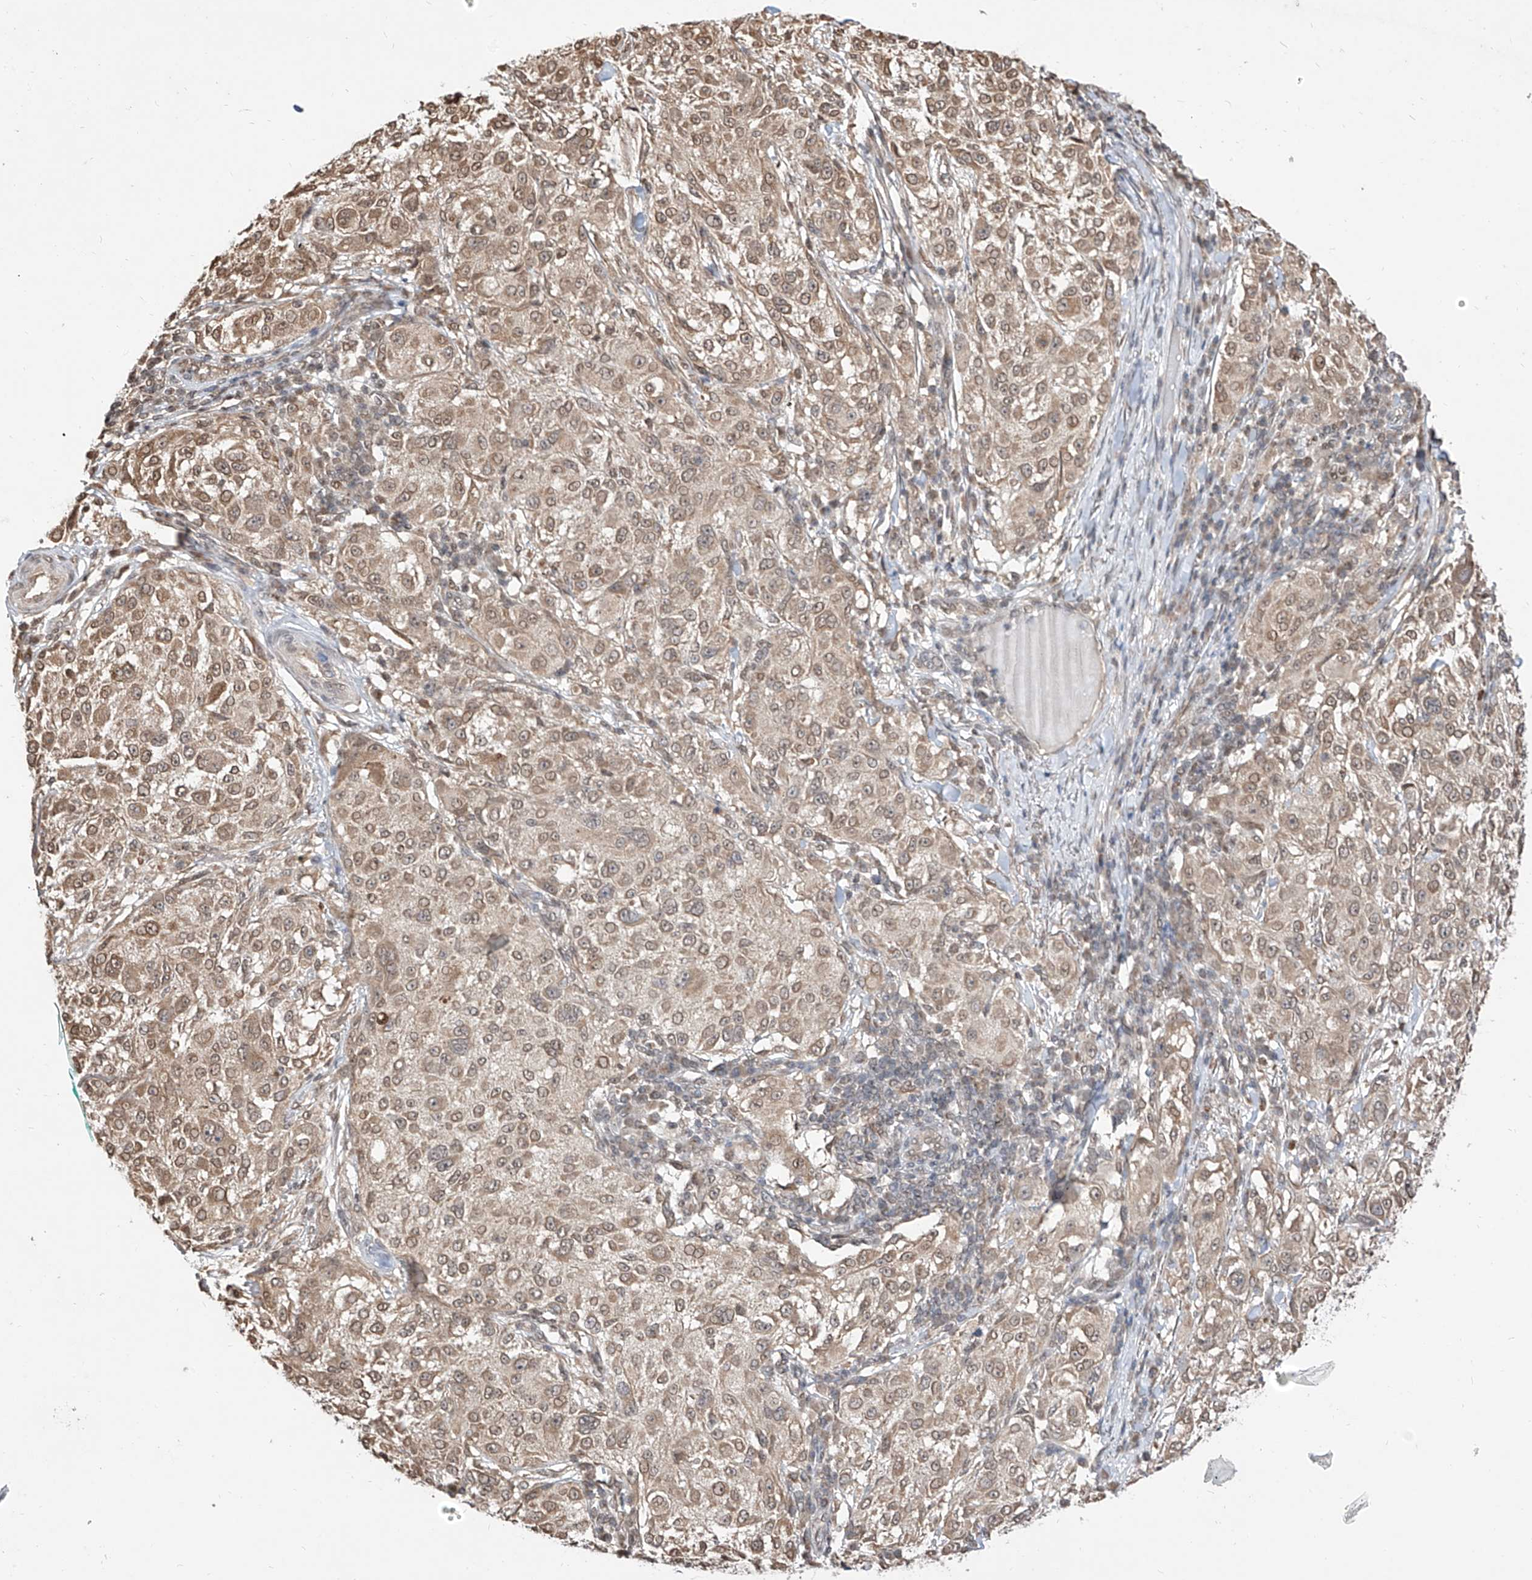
{"staining": {"intensity": "weak", "quantity": ">75%", "location": "cytoplasmic/membranous,nuclear"}, "tissue": "melanoma", "cell_type": "Tumor cells", "image_type": "cancer", "snomed": [{"axis": "morphology", "description": "Necrosis, NOS"}, {"axis": "morphology", "description": "Malignant melanoma, NOS"}, {"axis": "topography", "description": "Skin"}], "caption": "The image reveals a brown stain indicating the presence of a protein in the cytoplasmic/membranous and nuclear of tumor cells in melanoma.", "gene": "C8orf82", "patient": {"sex": "female", "age": 87}}